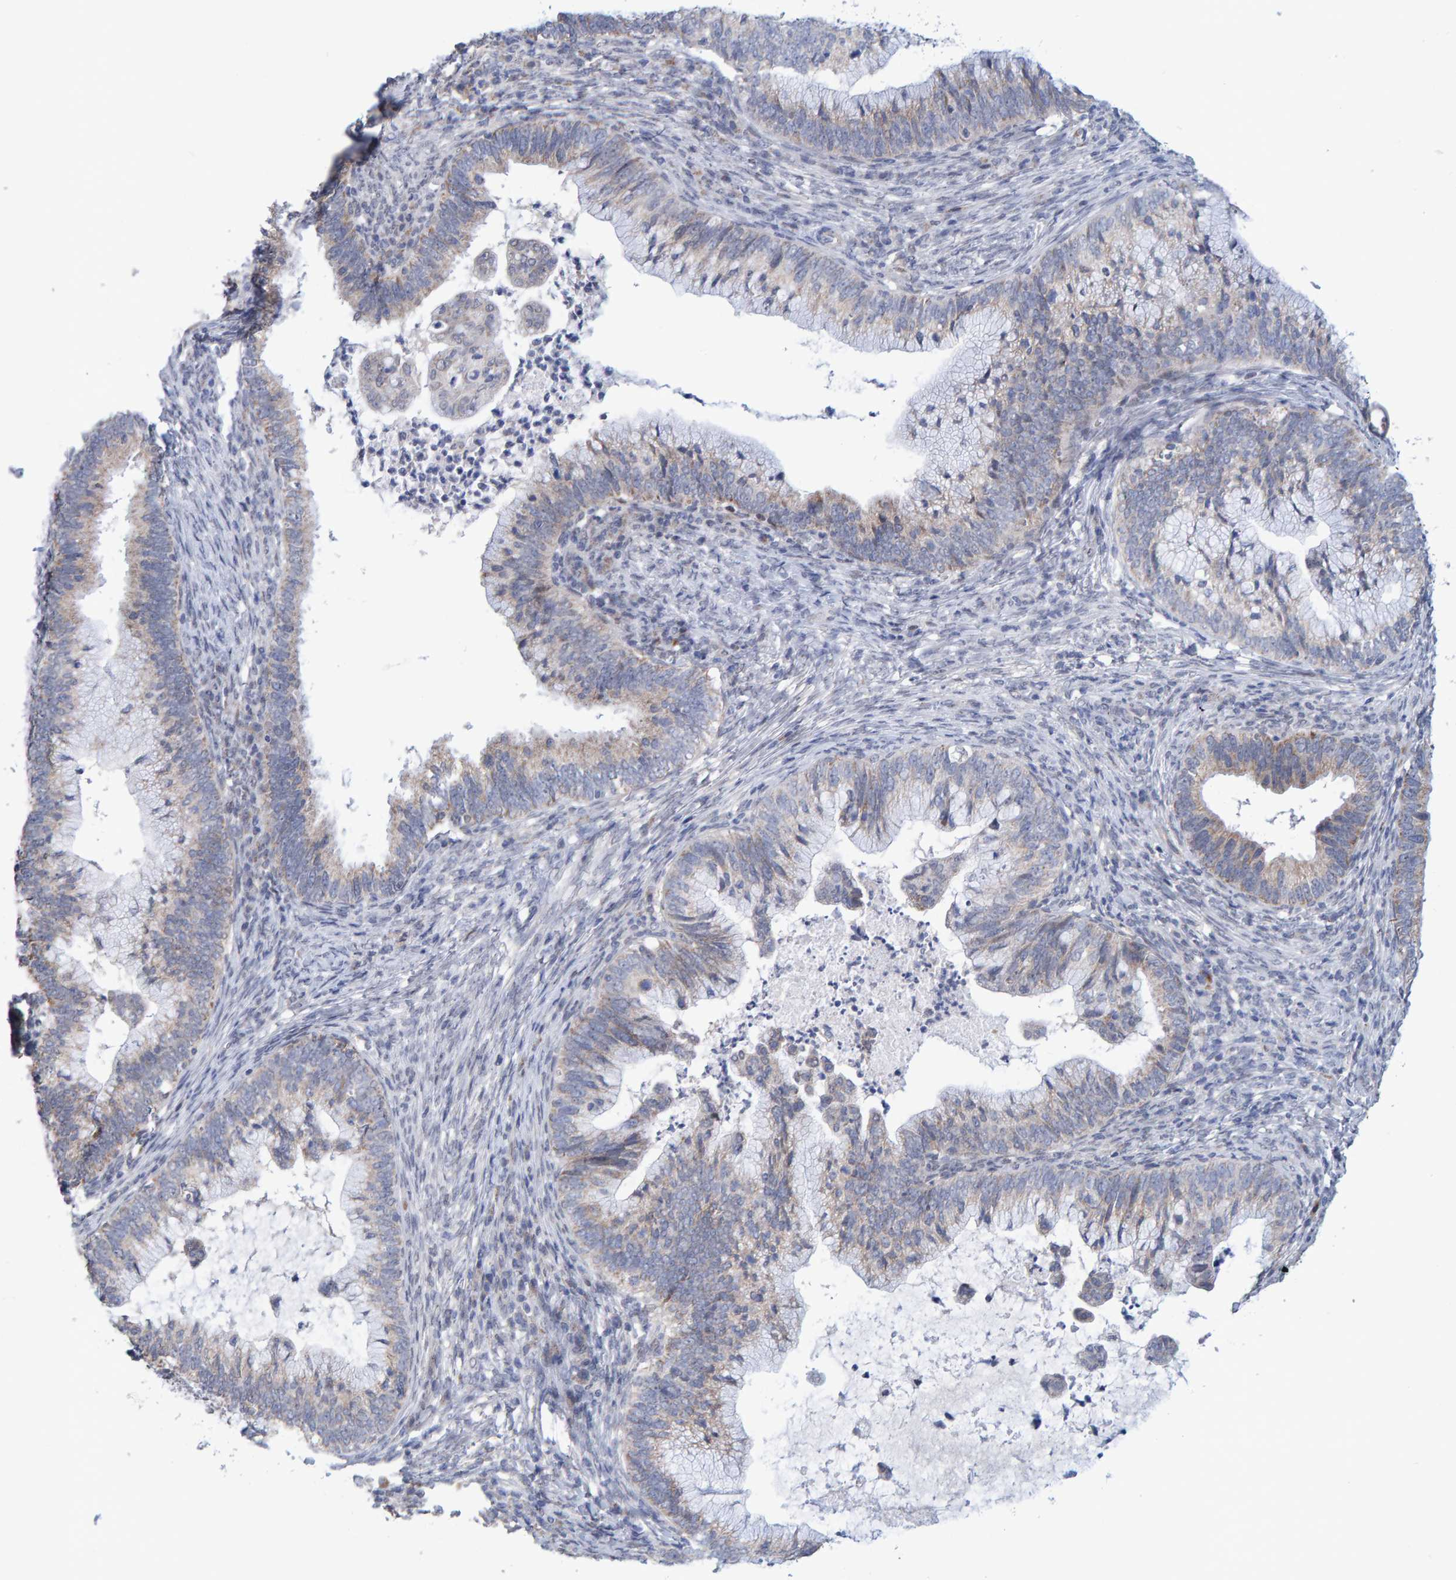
{"staining": {"intensity": "weak", "quantity": "<25%", "location": "cytoplasmic/membranous"}, "tissue": "cervical cancer", "cell_type": "Tumor cells", "image_type": "cancer", "snomed": [{"axis": "morphology", "description": "Adenocarcinoma, NOS"}, {"axis": "topography", "description": "Cervix"}], "caption": "High magnification brightfield microscopy of cervical cancer stained with DAB (brown) and counterstained with hematoxylin (blue): tumor cells show no significant expression.", "gene": "USP43", "patient": {"sex": "female", "age": 36}}